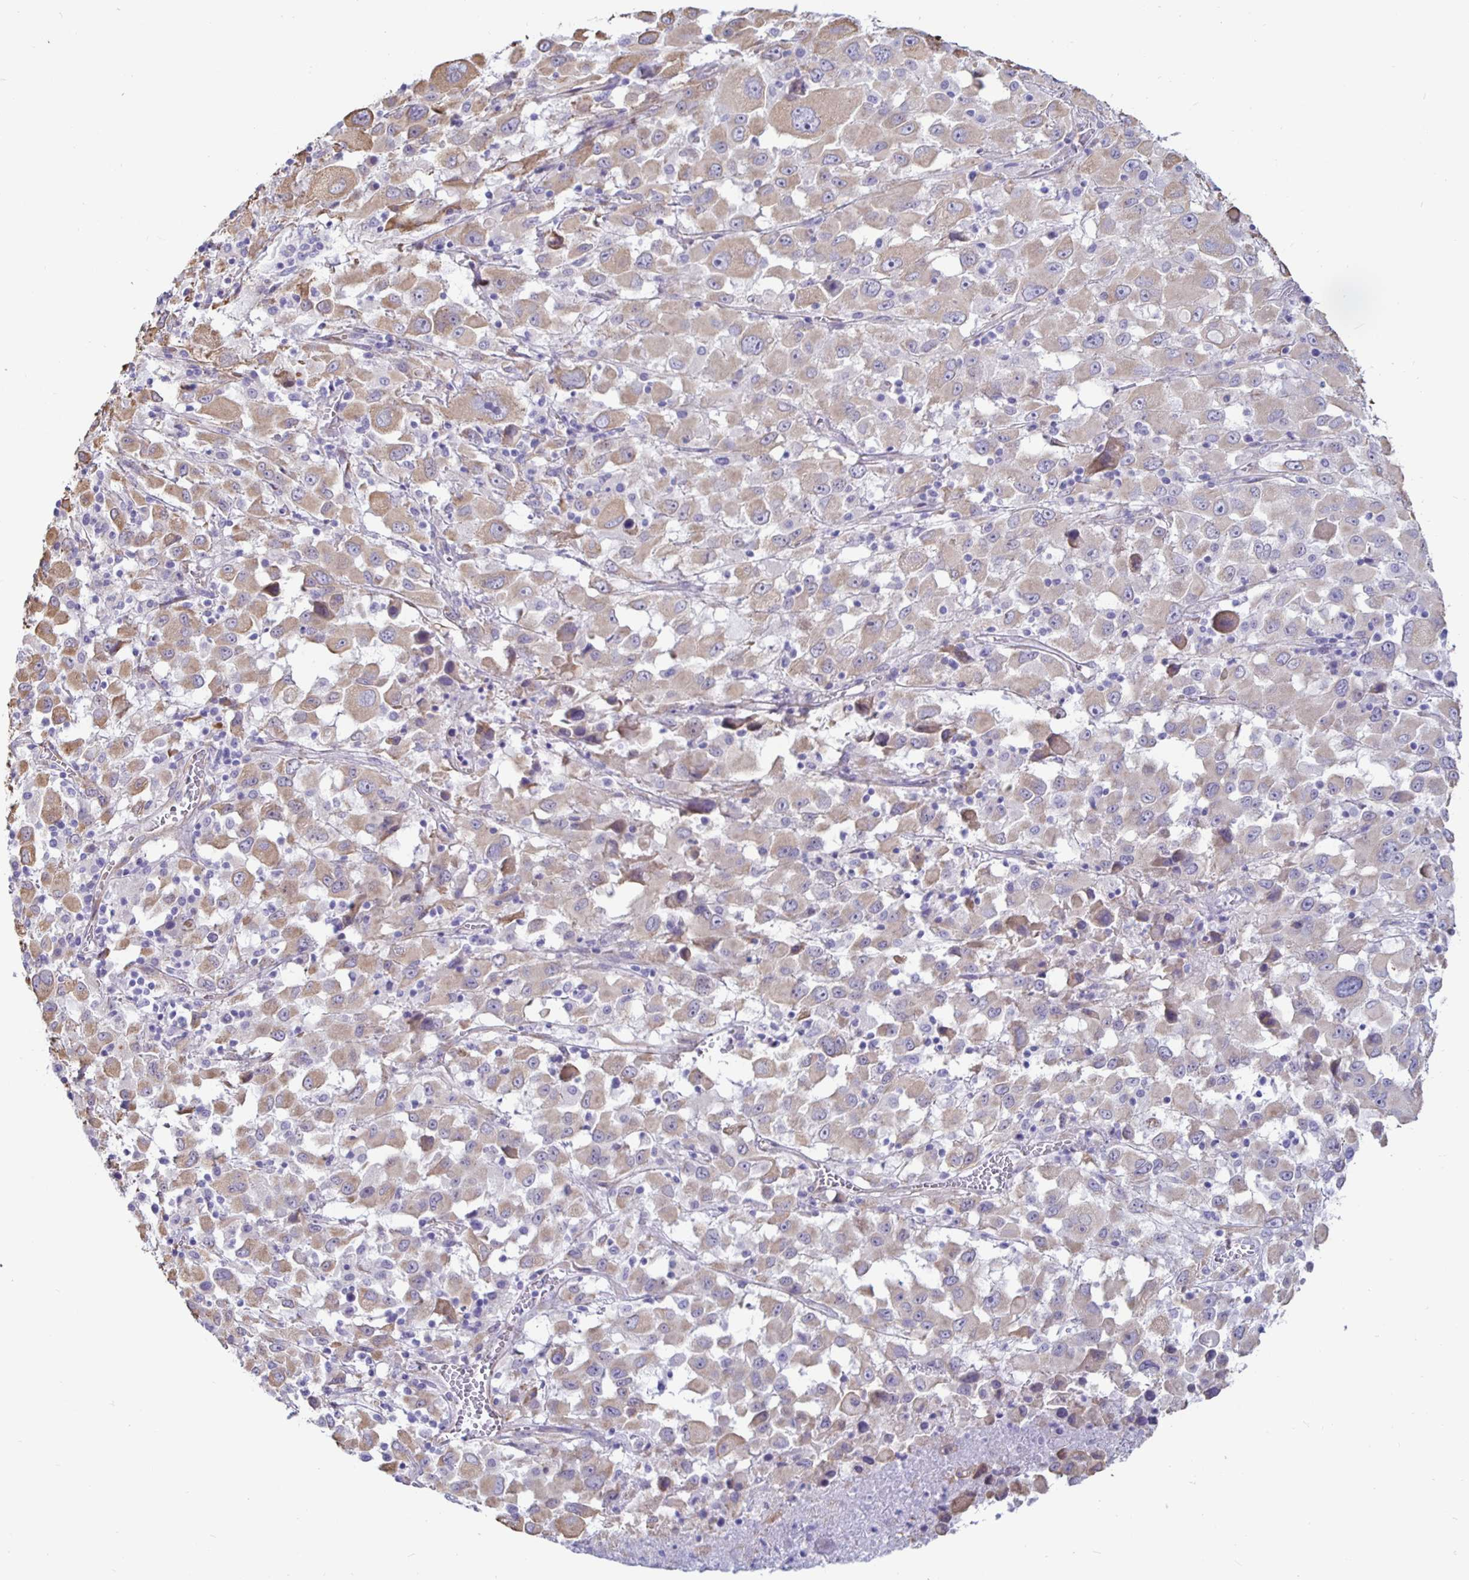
{"staining": {"intensity": "weak", "quantity": ">75%", "location": "cytoplasmic/membranous"}, "tissue": "melanoma", "cell_type": "Tumor cells", "image_type": "cancer", "snomed": [{"axis": "morphology", "description": "Malignant melanoma, Metastatic site"}, {"axis": "topography", "description": "Soft tissue"}], "caption": "Protein positivity by IHC exhibits weak cytoplasmic/membranous expression in about >75% of tumor cells in melanoma.", "gene": "DNAI2", "patient": {"sex": "male", "age": 50}}